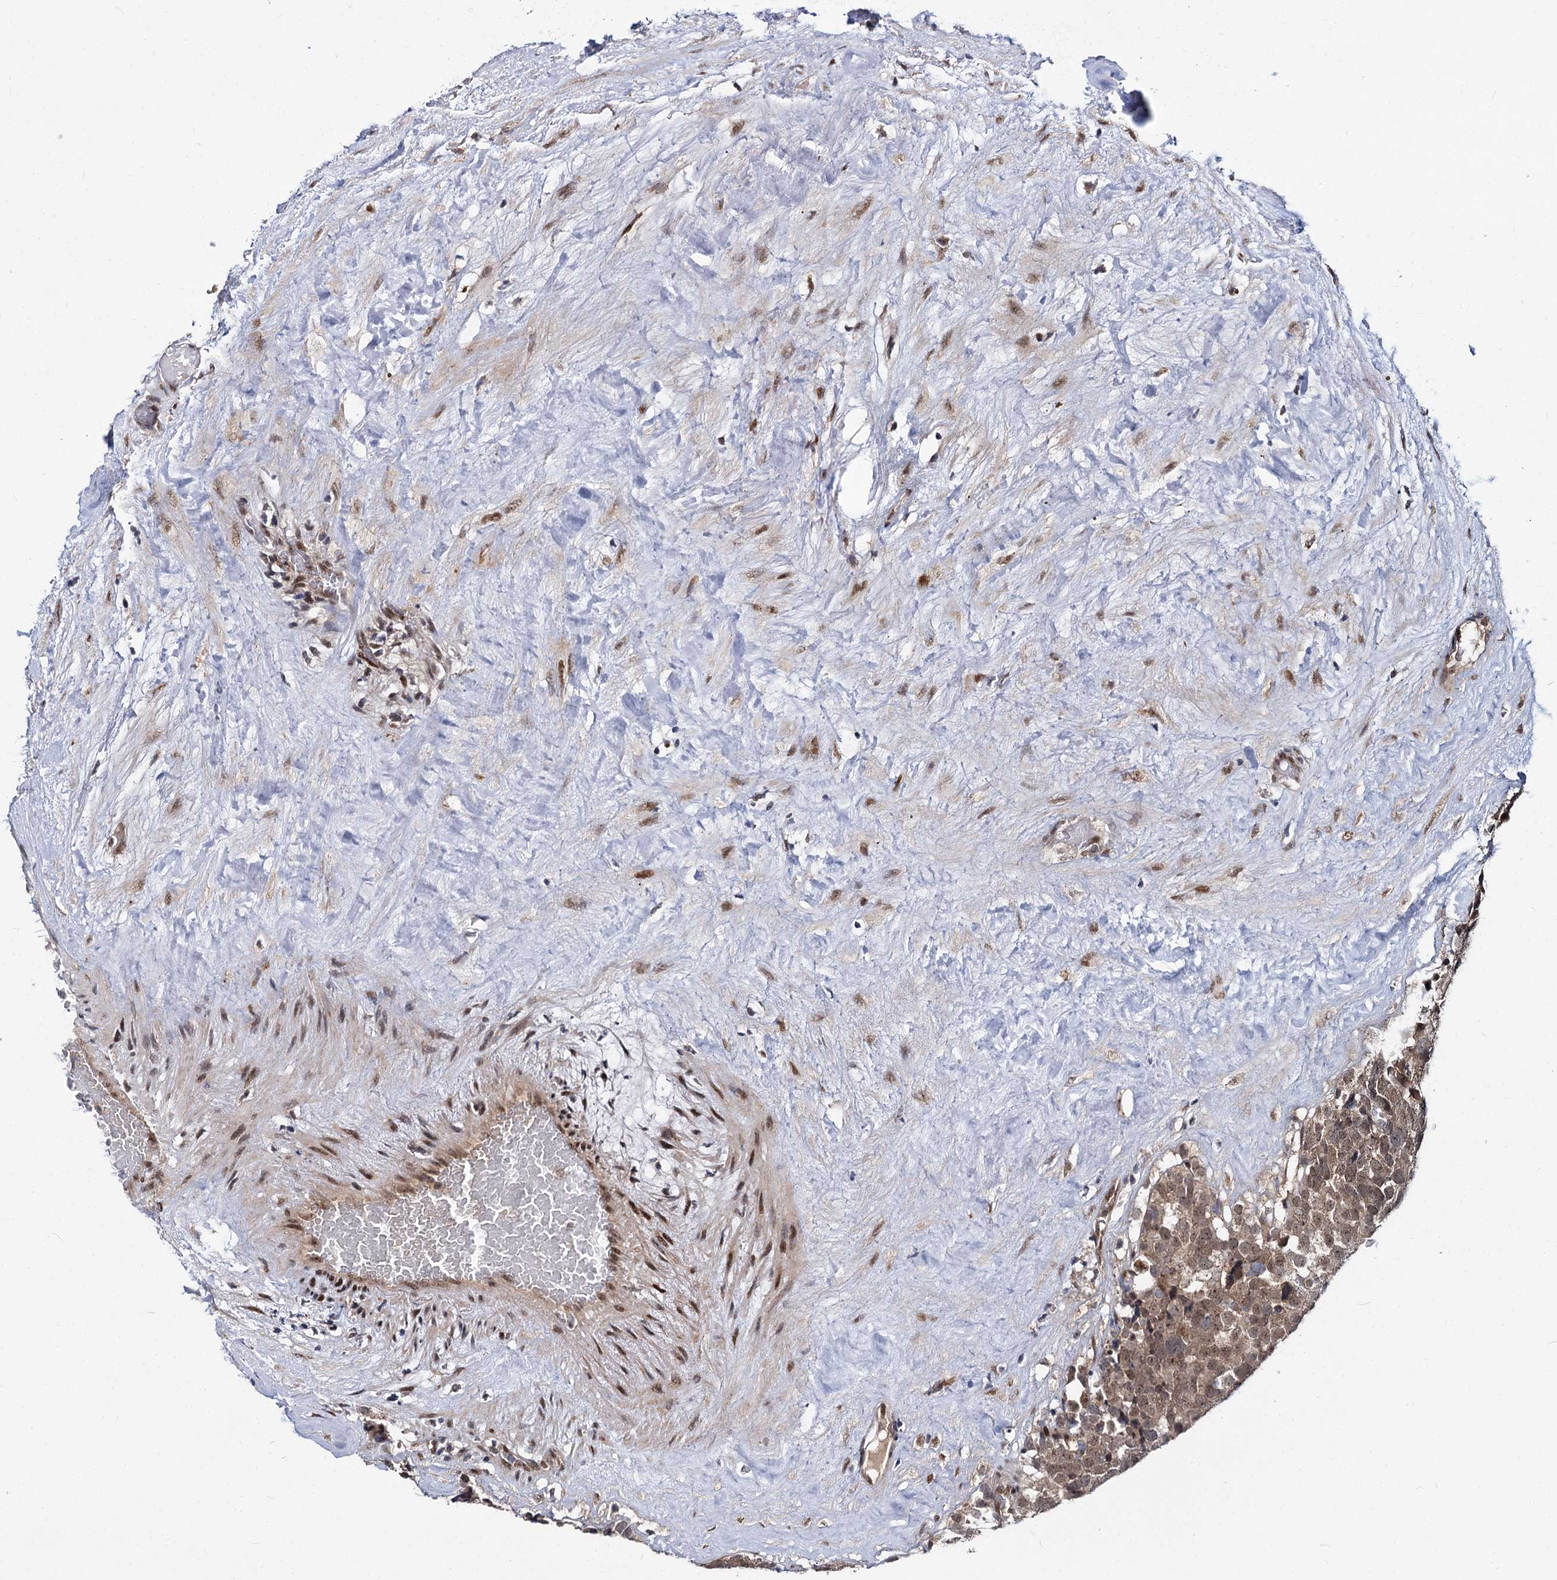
{"staining": {"intensity": "moderate", "quantity": ">75%", "location": "cytoplasmic/membranous,nuclear"}, "tissue": "testis cancer", "cell_type": "Tumor cells", "image_type": "cancer", "snomed": [{"axis": "morphology", "description": "Seminoma, NOS"}, {"axis": "topography", "description": "Testis"}], "caption": "Tumor cells display medium levels of moderate cytoplasmic/membranous and nuclear expression in approximately >75% of cells in testis seminoma. (DAB (3,3'-diaminobenzidine) = brown stain, brightfield microscopy at high magnification).", "gene": "MAML2", "patient": {"sex": "male", "age": 71}}